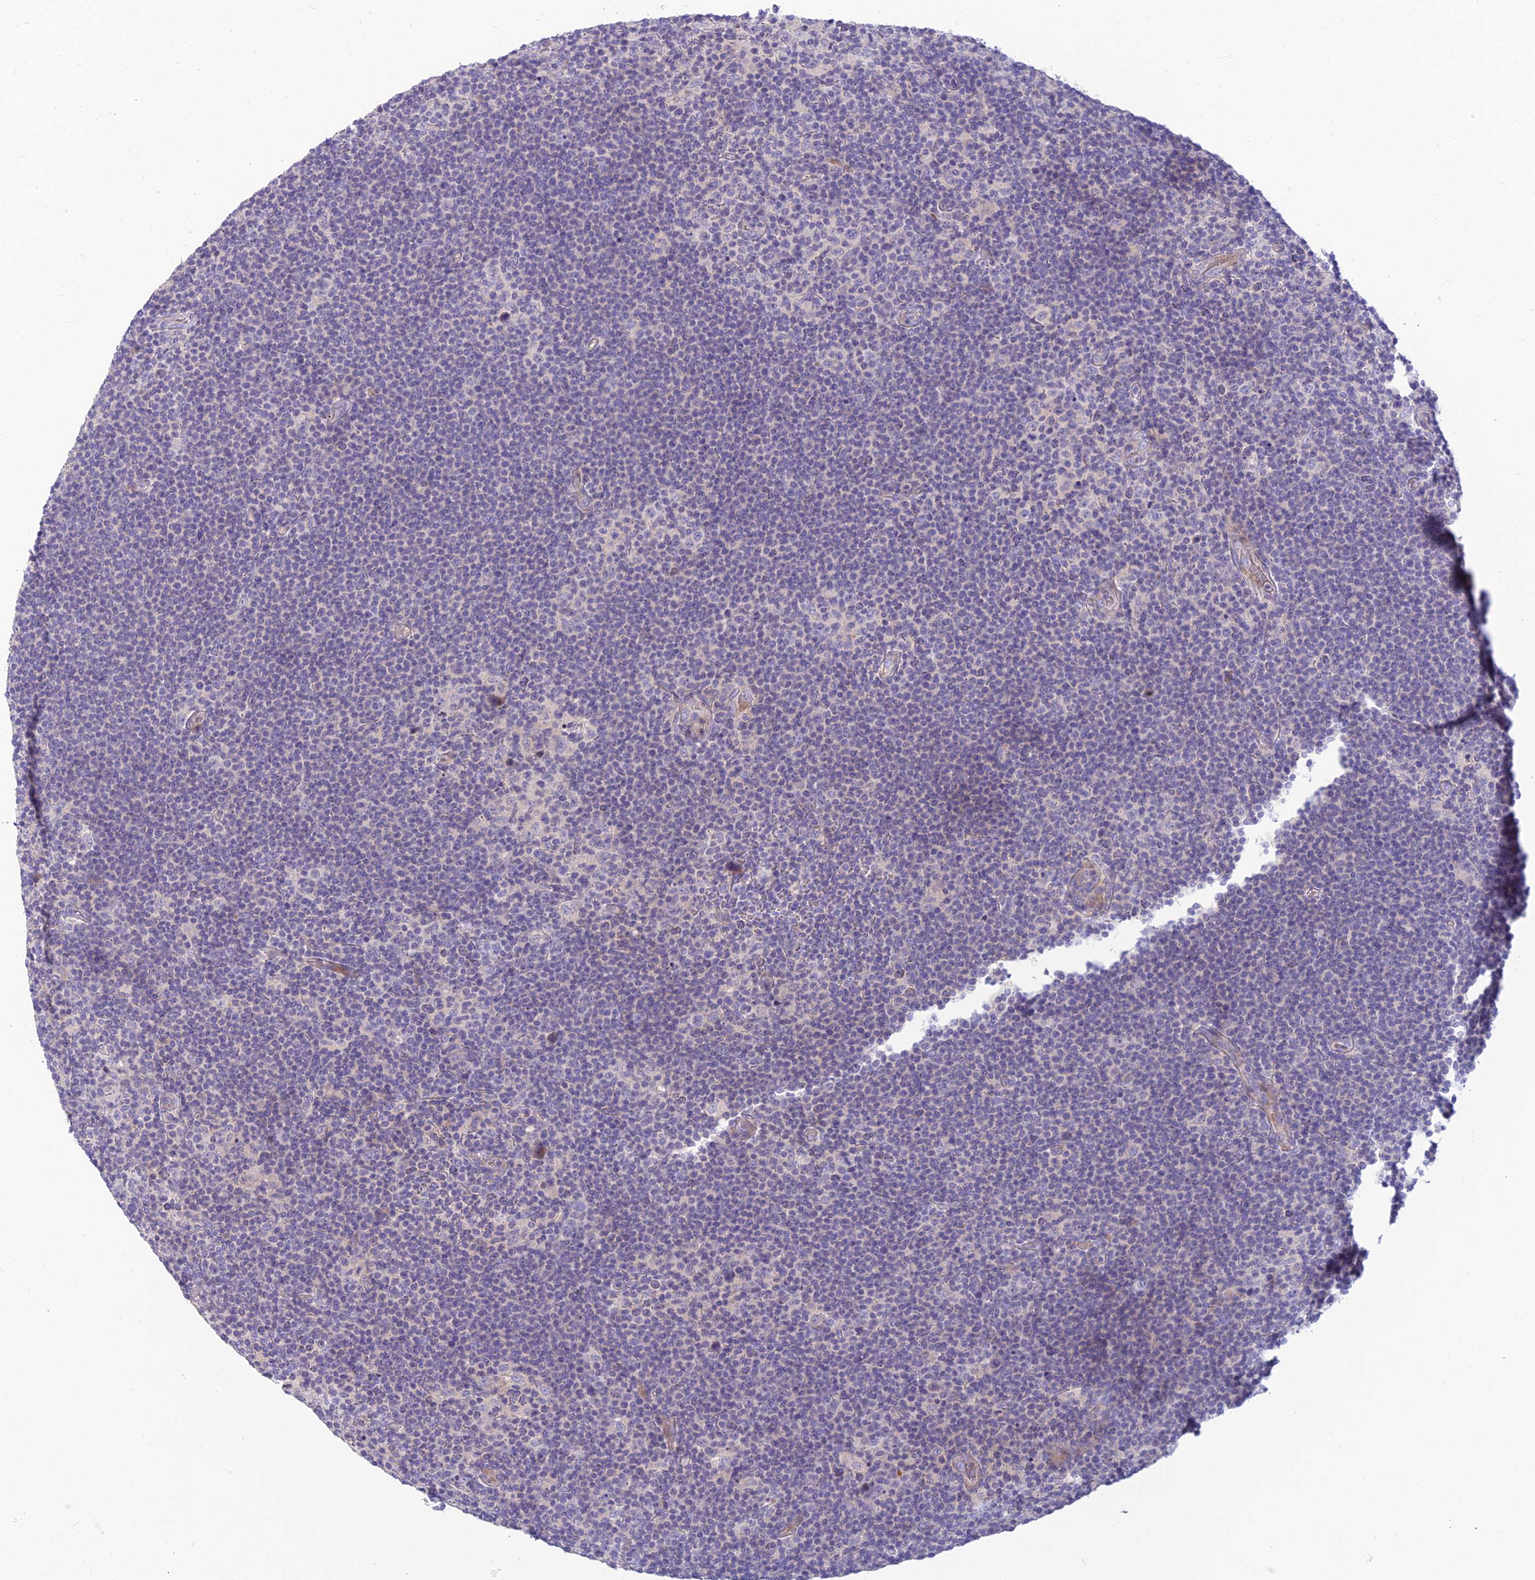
{"staining": {"intensity": "negative", "quantity": "none", "location": "none"}, "tissue": "lymphoma", "cell_type": "Tumor cells", "image_type": "cancer", "snomed": [{"axis": "morphology", "description": "Hodgkin's disease, NOS"}, {"axis": "topography", "description": "Lymph node"}], "caption": "IHC photomicrograph of human lymphoma stained for a protein (brown), which exhibits no positivity in tumor cells.", "gene": "CLIP4", "patient": {"sex": "female", "age": 57}}